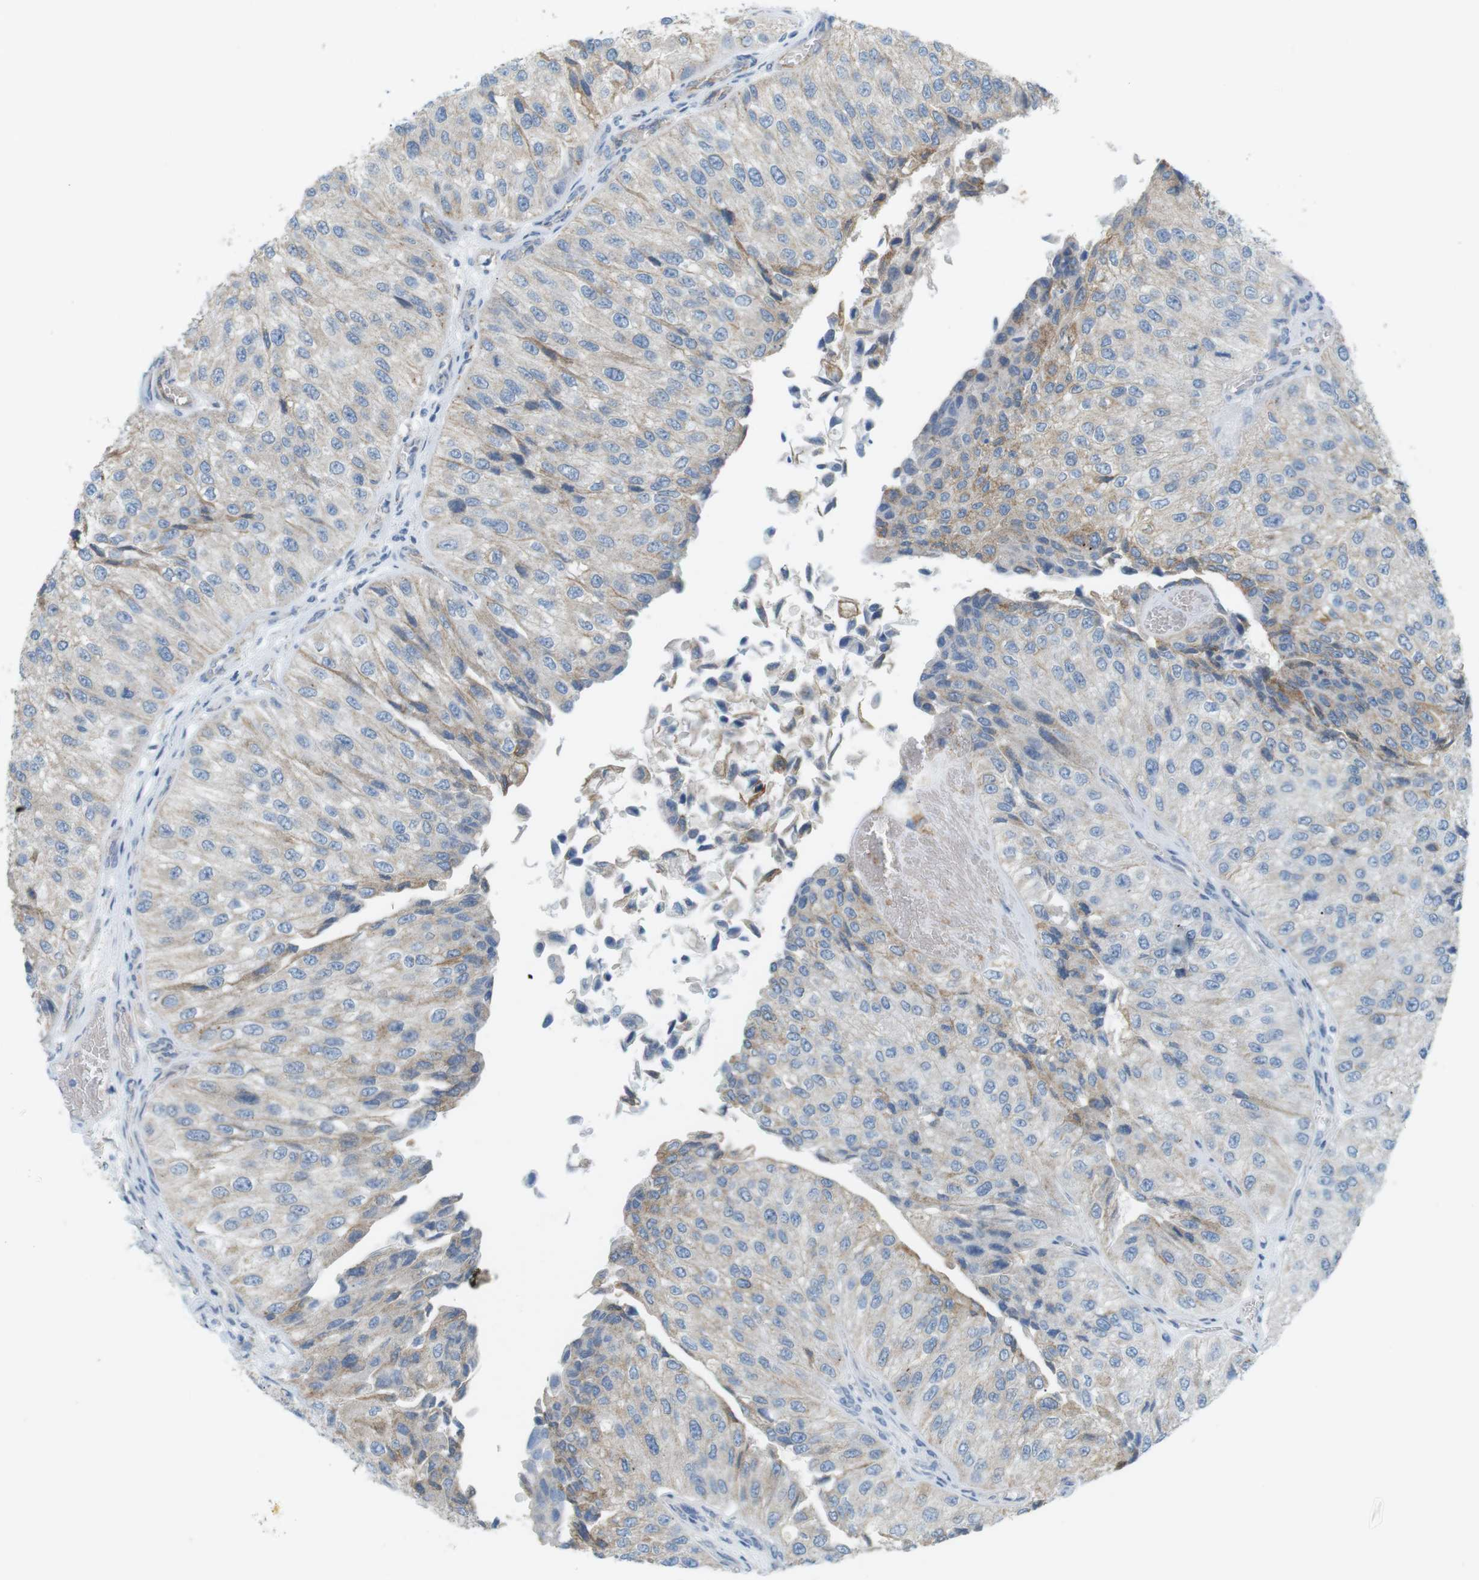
{"staining": {"intensity": "negative", "quantity": "none", "location": "none"}, "tissue": "urothelial cancer", "cell_type": "Tumor cells", "image_type": "cancer", "snomed": [{"axis": "morphology", "description": "Urothelial carcinoma, High grade"}, {"axis": "topography", "description": "Kidney"}, {"axis": "topography", "description": "Urinary bladder"}], "caption": "Tumor cells are negative for brown protein staining in urothelial cancer.", "gene": "VAMP1", "patient": {"sex": "male", "age": 77}}